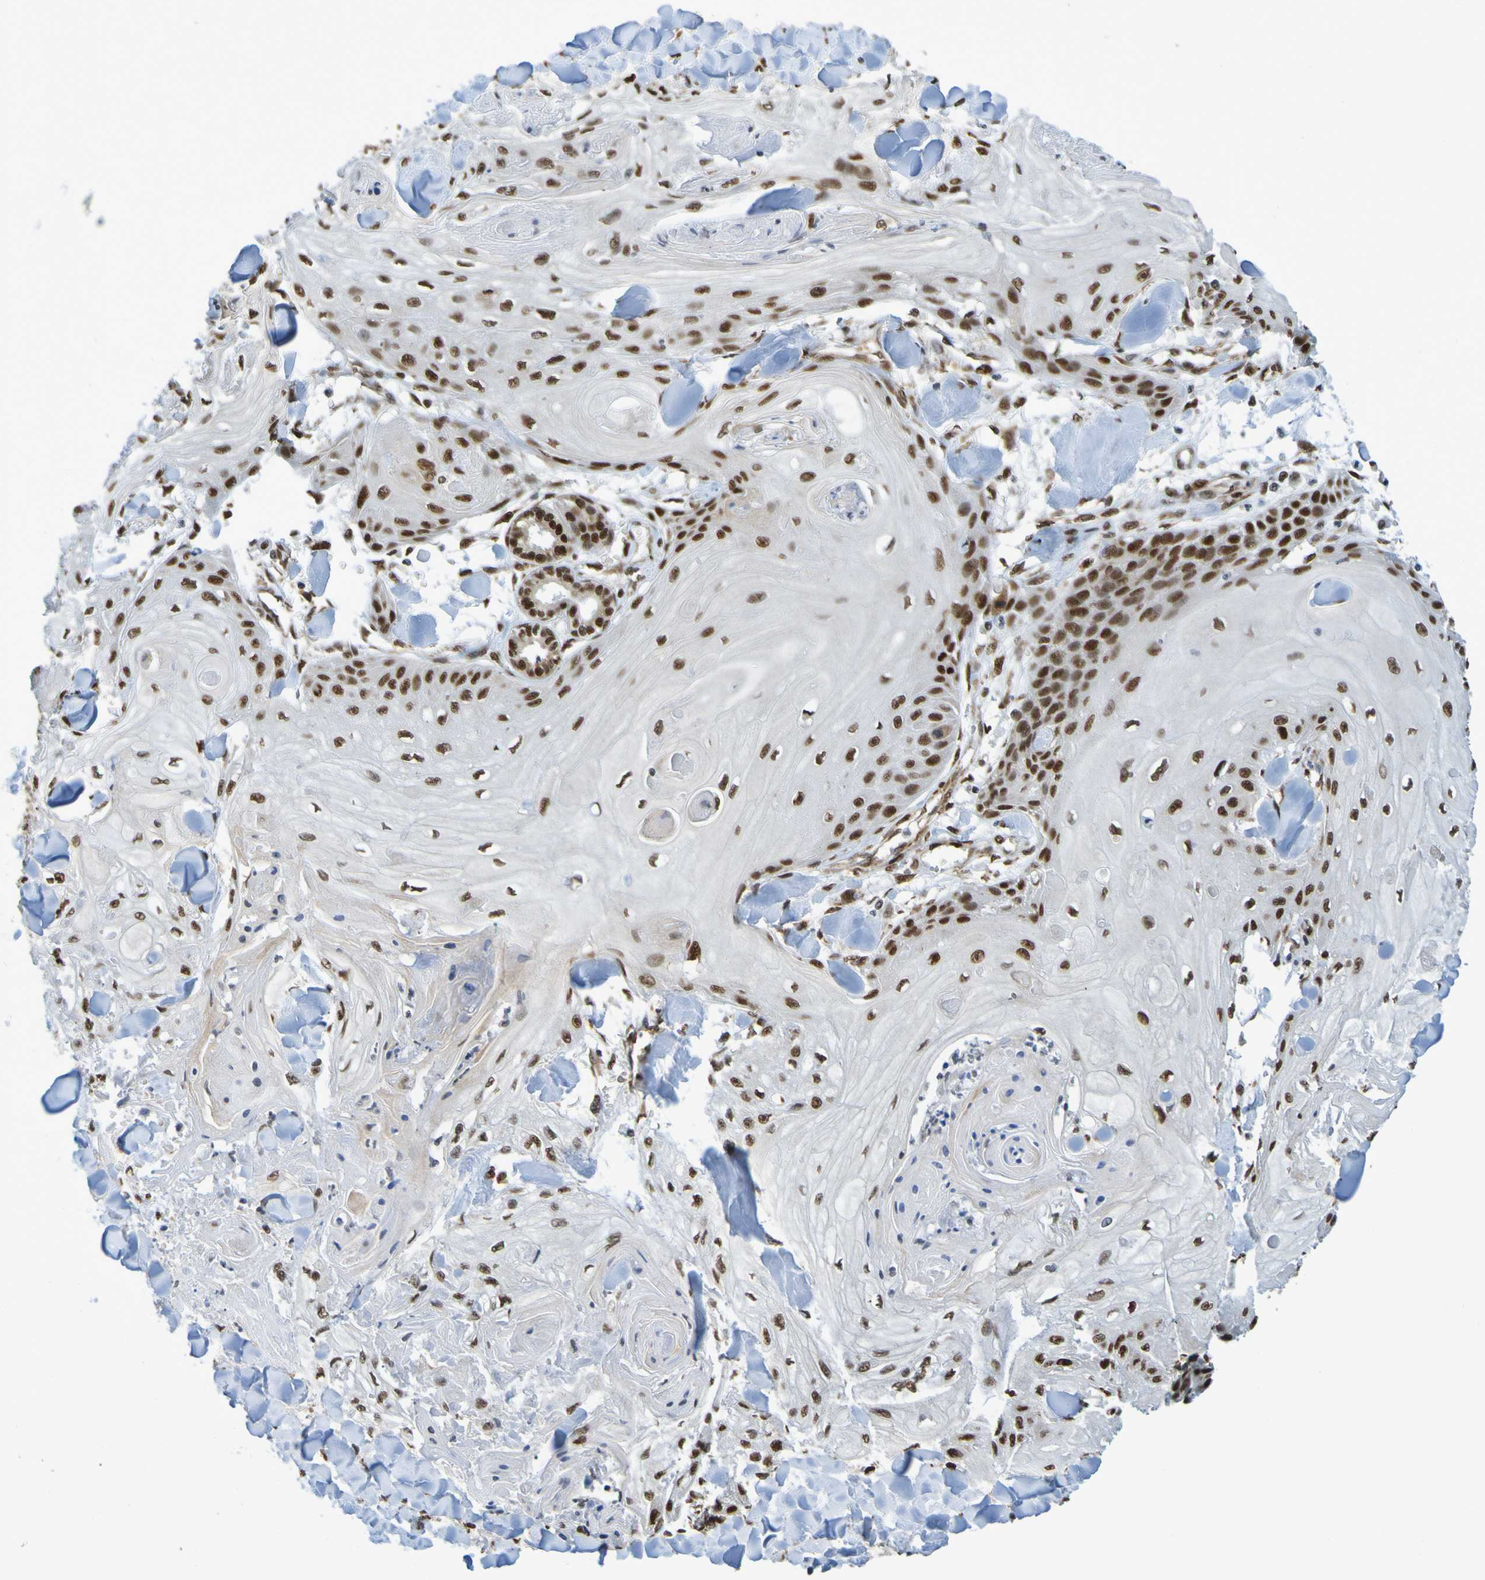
{"staining": {"intensity": "strong", "quantity": ">75%", "location": "nuclear"}, "tissue": "skin cancer", "cell_type": "Tumor cells", "image_type": "cancer", "snomed": [{"axis": "morphology", "description": "Squamous cell carcinoma, NOS"}, {"axis": "topography", "description": "Skin"}], "caption": "Immunohistochemistry (DAB (3,3'-diaminobenzidine)) staining of human skin squamous cell carcinoma demonstrates strong nuclear protein positivity in approximately >75% of tumor cells.", "gene": "HDAC2", "patient": {"sex": "male", "age": 74}}